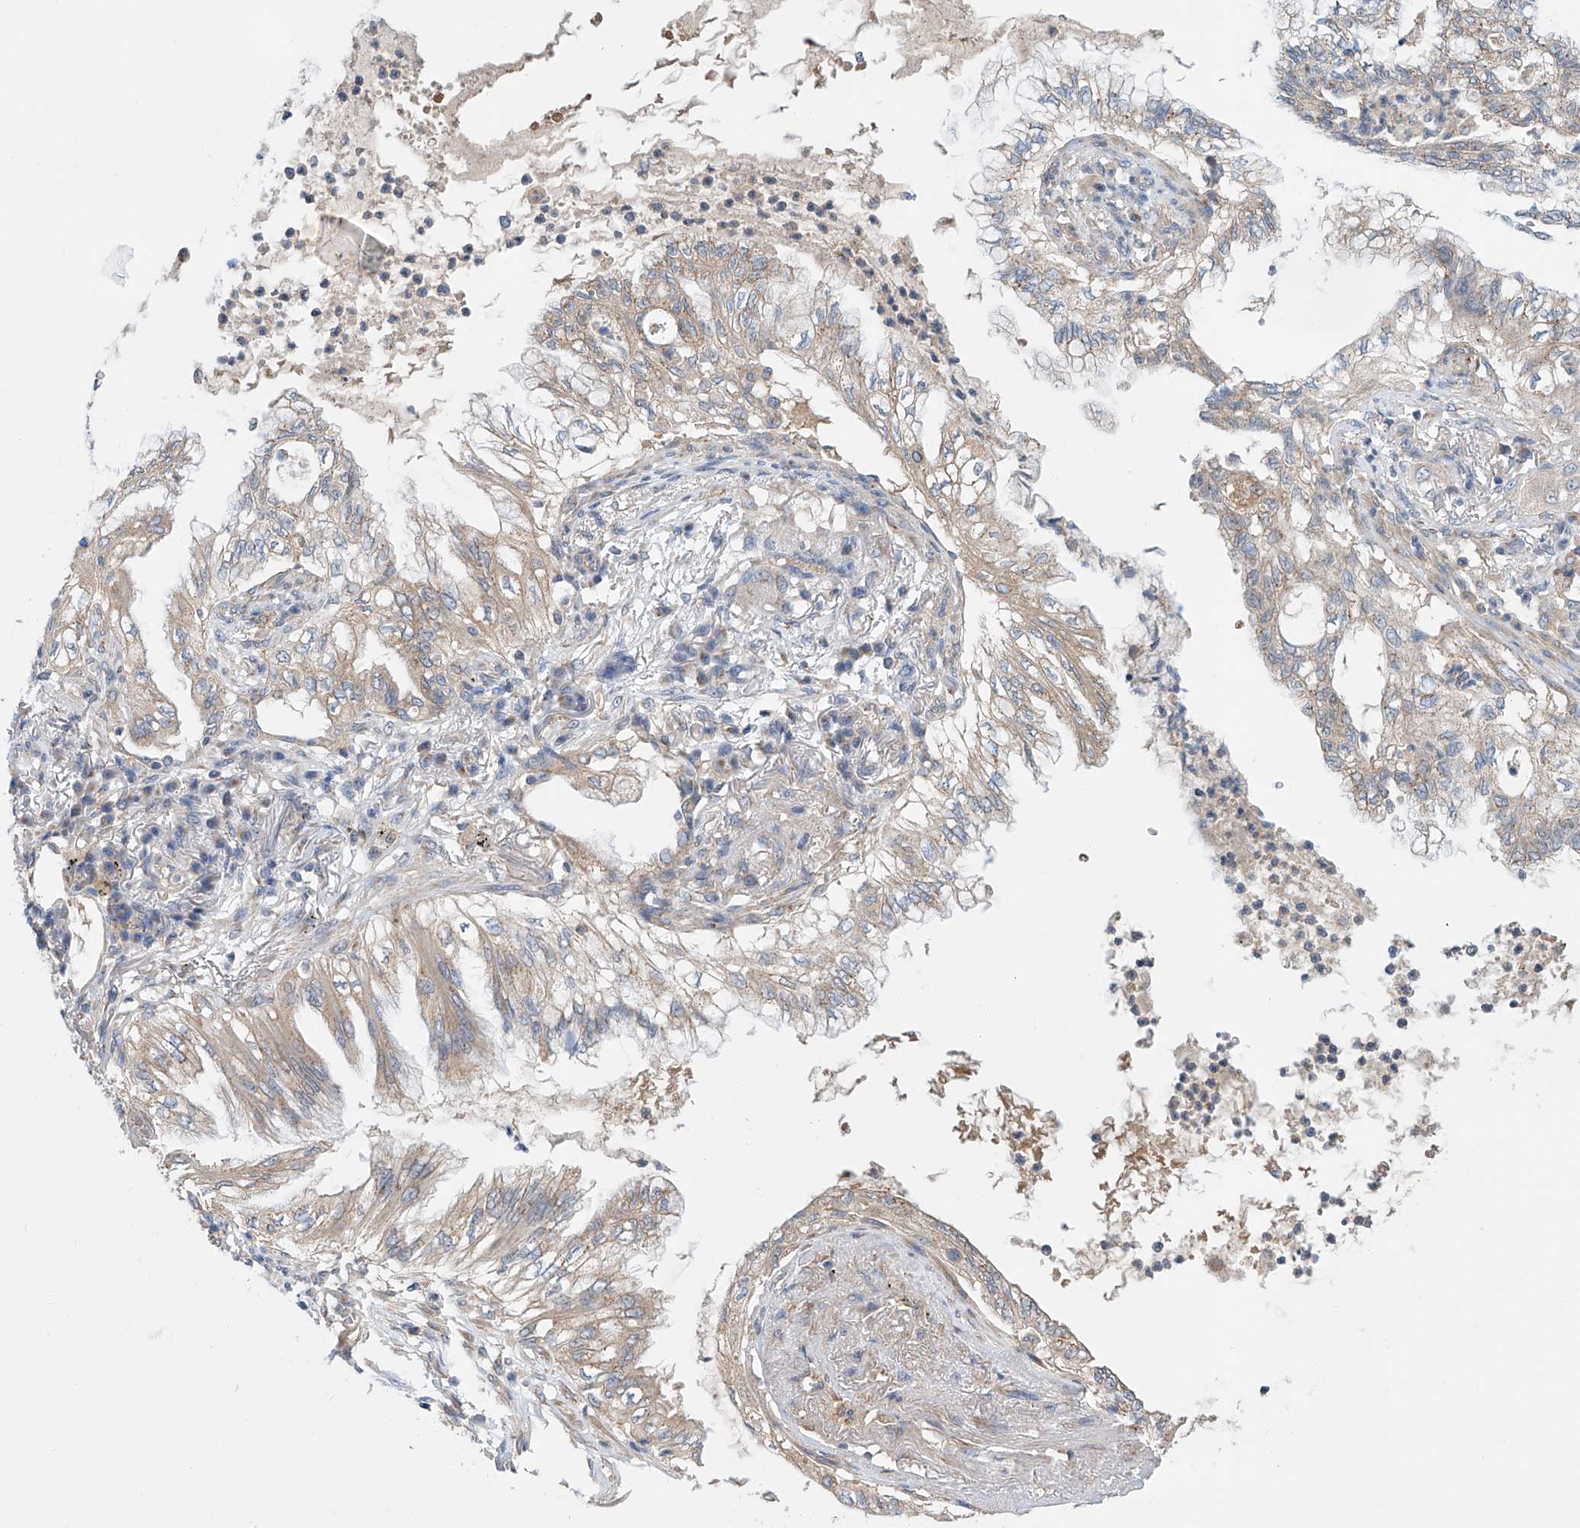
{"staining": {"intensity": "weak", "quantity": "<25%", "location": "cytoplasmic/membranous"}, "tissue": "lung cancer", "cell_type": "Tumor cells", "image_type": "cancer", "snomed": [{"axis": "morphology", "description": "Adenocarcinoma, NOS"}, {"axis": "topography", "description": "Lung"}], "caption": "A high-resolution image shows immunohistochemistry staining of adenocarcinoma (lung), which shows no significant staining in tumor cells.", "gene": "SLC22A7", "patient": {"sex": "female", "age": 70}}